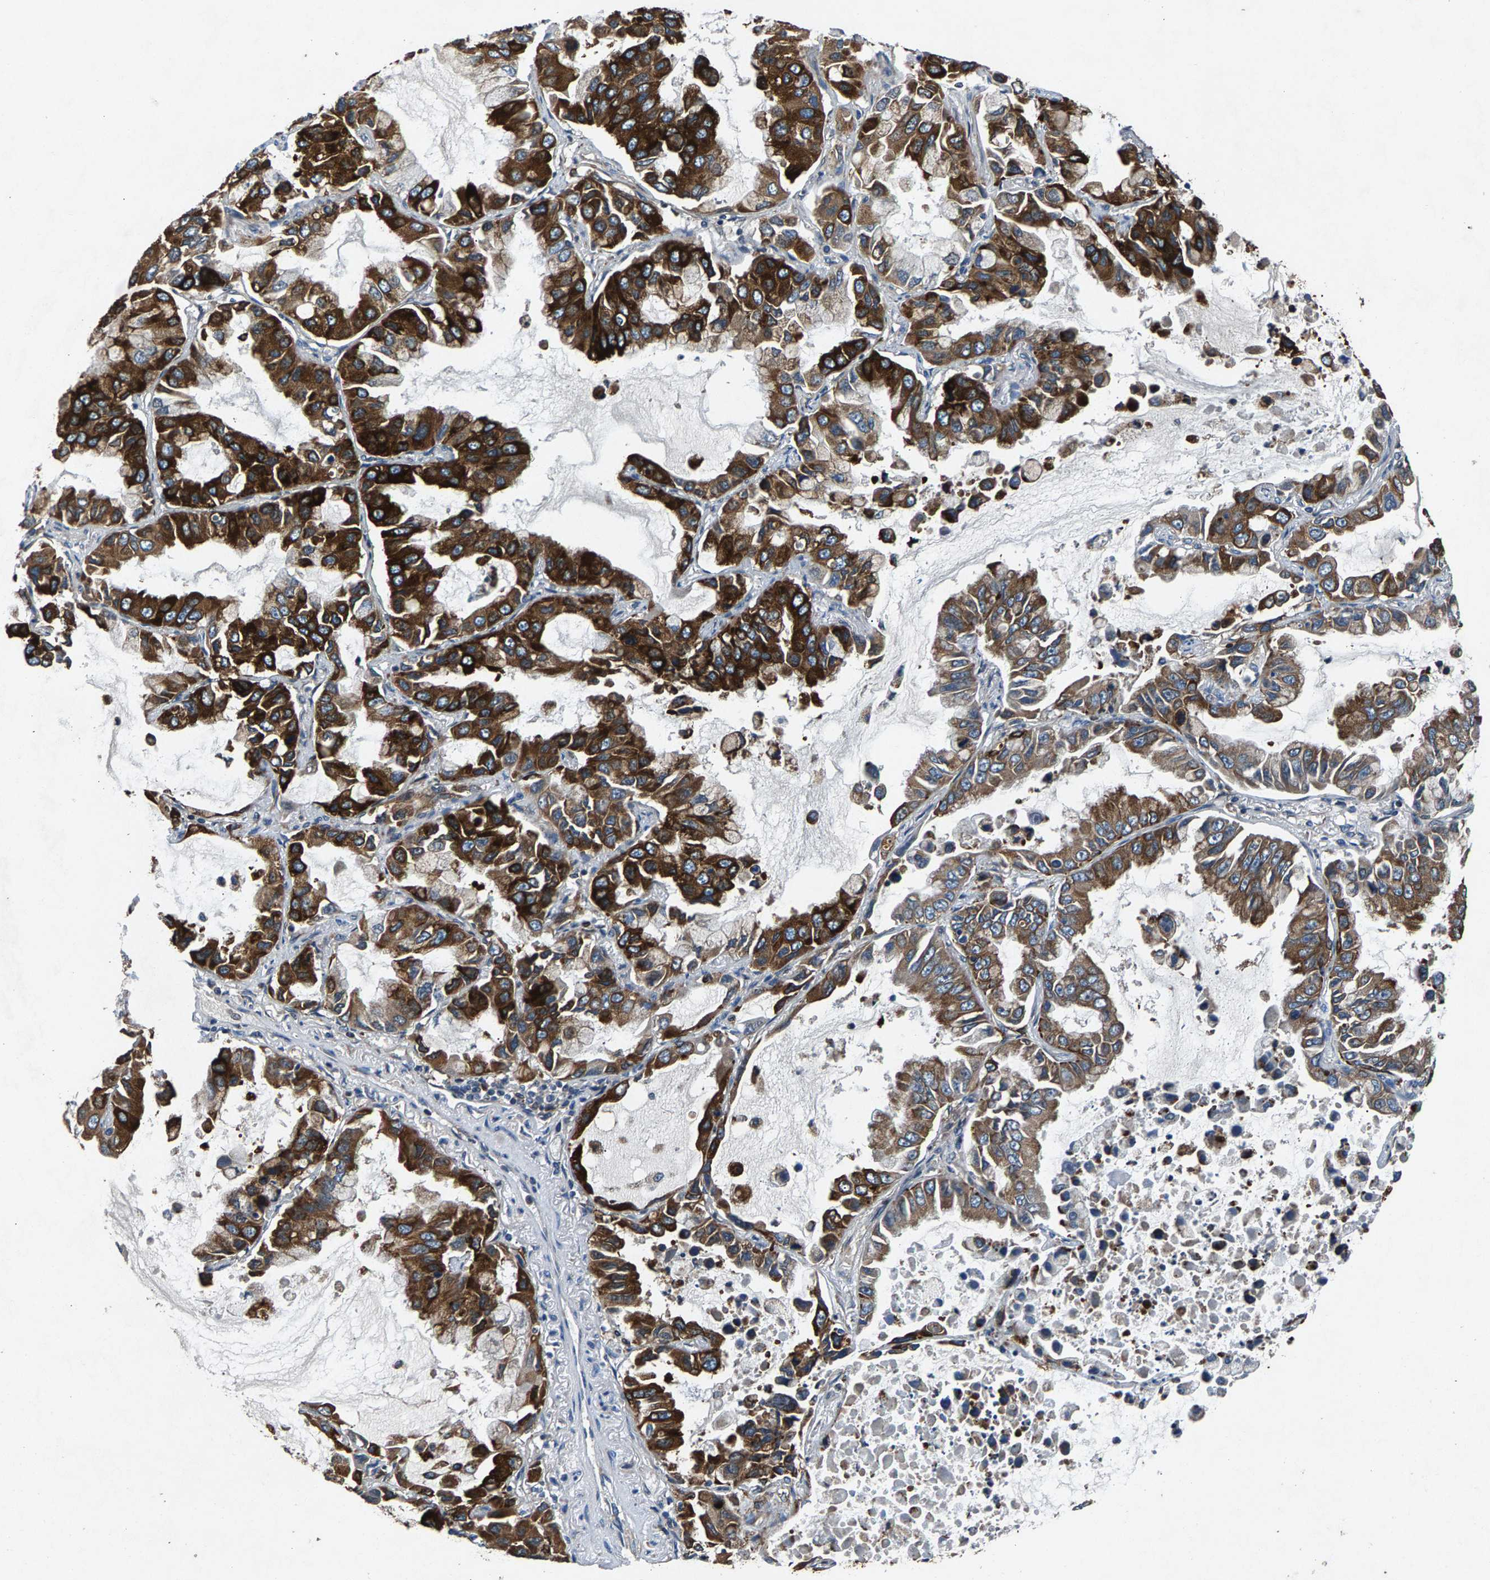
{"staining": {"intensity": "strong", "quantity": ">75%", "location": "cytoplasmic/membranous"}, "tissue": "lung cancer", "cell_type": "Tumor cells", "image_type": "cancer", "snomed": [{"axis": "morphology", "description": "Adenocarcinoma, NOS"}, {"axis": "topography", "description": "Lung"}], "caption": "The histopathology image shows a brown stain indicating the presence of a protein in the cytoplasmic/membranous of tumor cells in lung cancer.", "gene": "LPCAT1", "patient": {"sex": "male", "age": 64}}